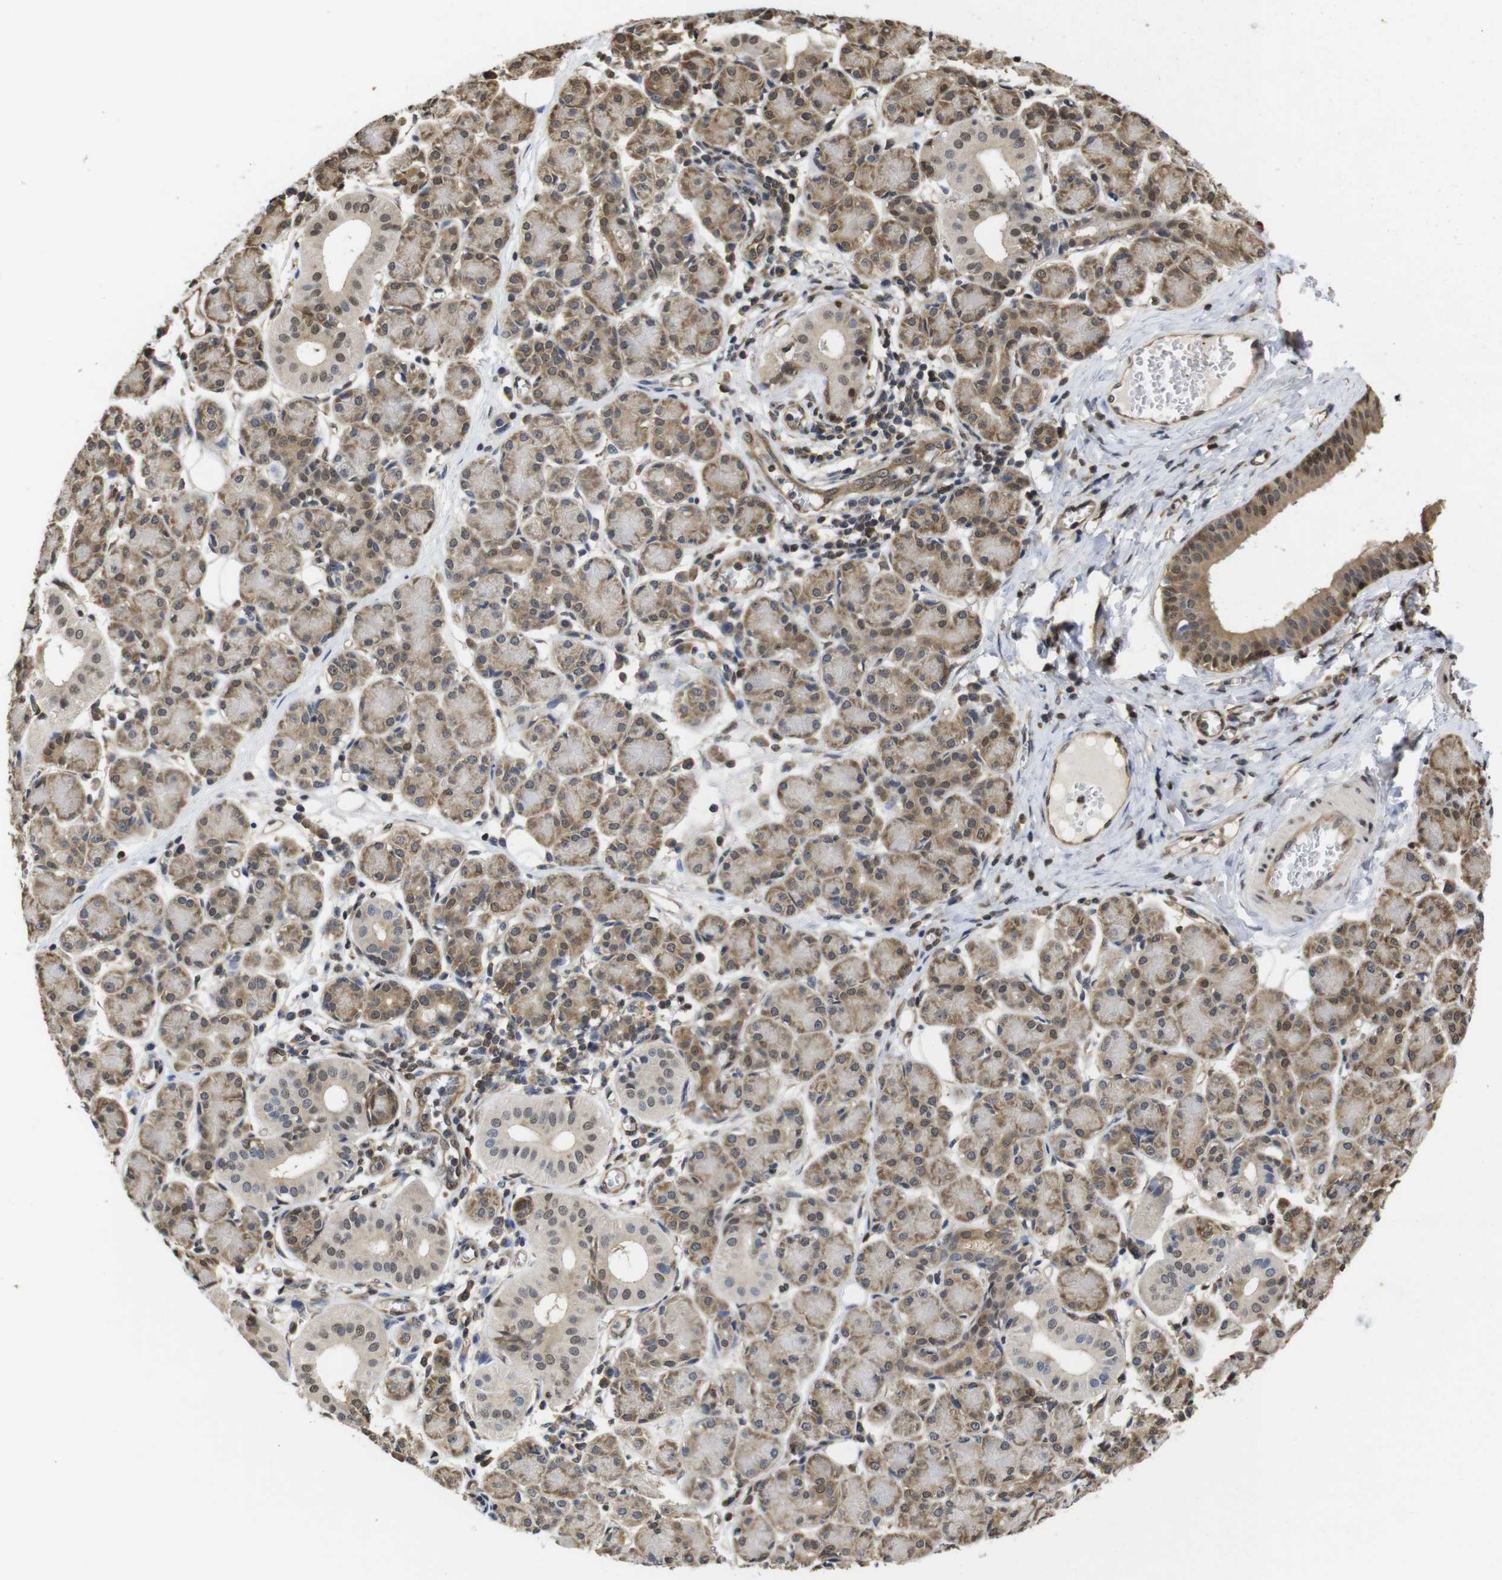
{"staining": {"intensity": "moderate", "quantity": ">75%", "location": "cytoplasmic/membranous,nuclear"}, "tissue": "salivary gland", "cell_type": "Glandular cells", "image_type": "normal", "snomed": [{"axis": "morphology", "description": "Normal tissue, NOS"}, {"axis": "morphology", "description": "Inflammation, NOS"}, {"axis": "topography", "description": "Lymph node"}, {"axis": "topography", "description": "Salivary gland"}], "caption": "Immunohistochemical staining of unremarkable salivary gland exhibits medium levels of moderate cytoplasmic/membranous,nuclear staining in about >75% of glandular cells.", "gene": "SUMO3", "patient": {"sex": "male", "age": 3}}